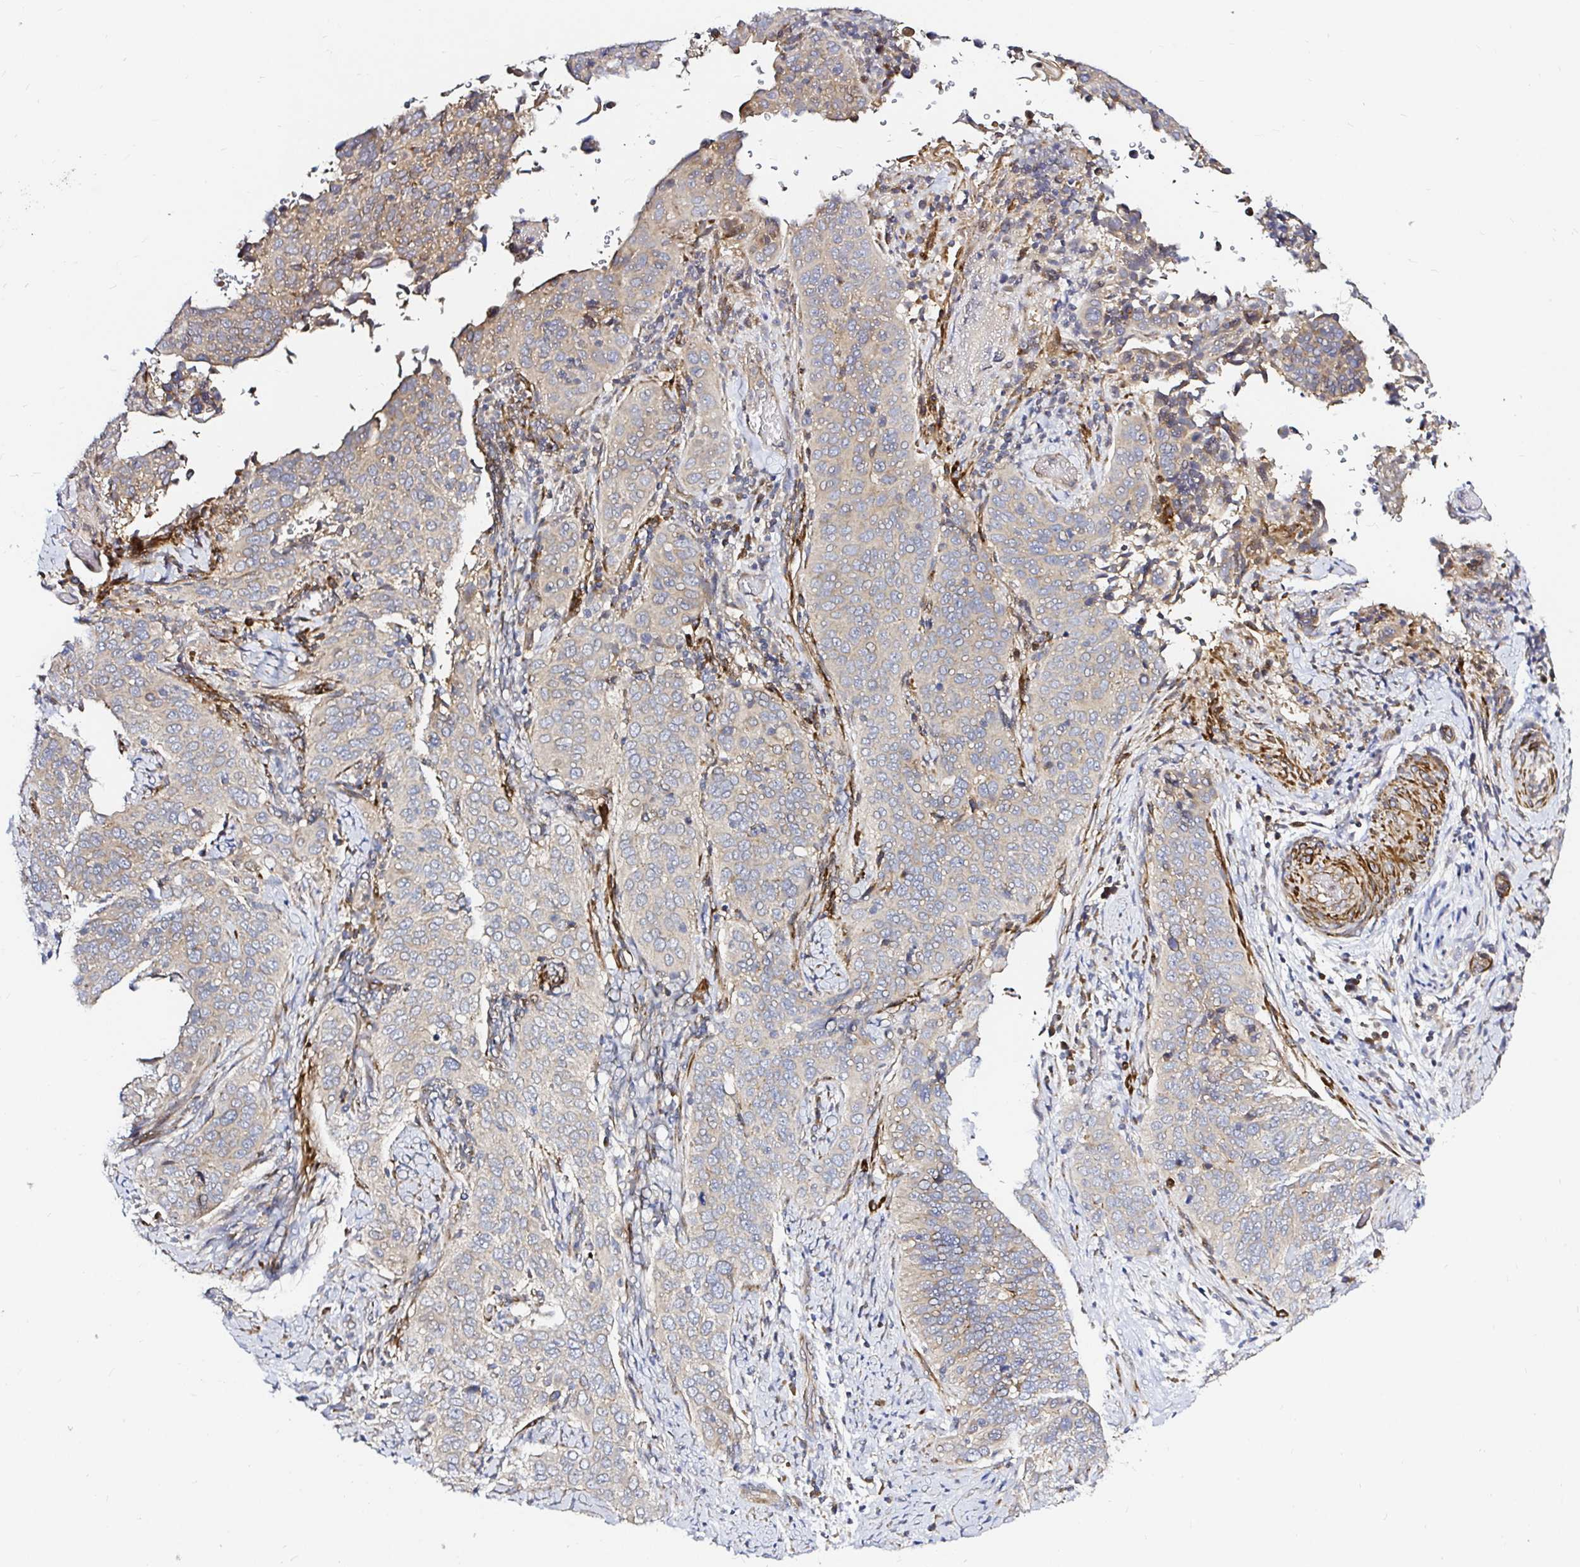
{"staining": {"intensity": "weak", "quantity": "<25%", "location": "cytoplasmic/membranous"}, "tissue": "cervical cancer", "cell_type": "Tumor cells", "image_type": "cancer", "snomed": [{"axis": "morphology", "description": "Squamous cell carcinoma, NOS"}, {"axis": "topography", "description": "Cervix"}], "caption": "Micrograph shows no significant protein expression in tumor cells of cervical squamous cell carcinoma. The staining is performed using DAB (3,3'-diaminobenzidine) brown chromogen with nuclei counter-stained in using hematoxylin.", "gene": "ARHGEF37", "patient": {"sex": "female", "age": 38}}